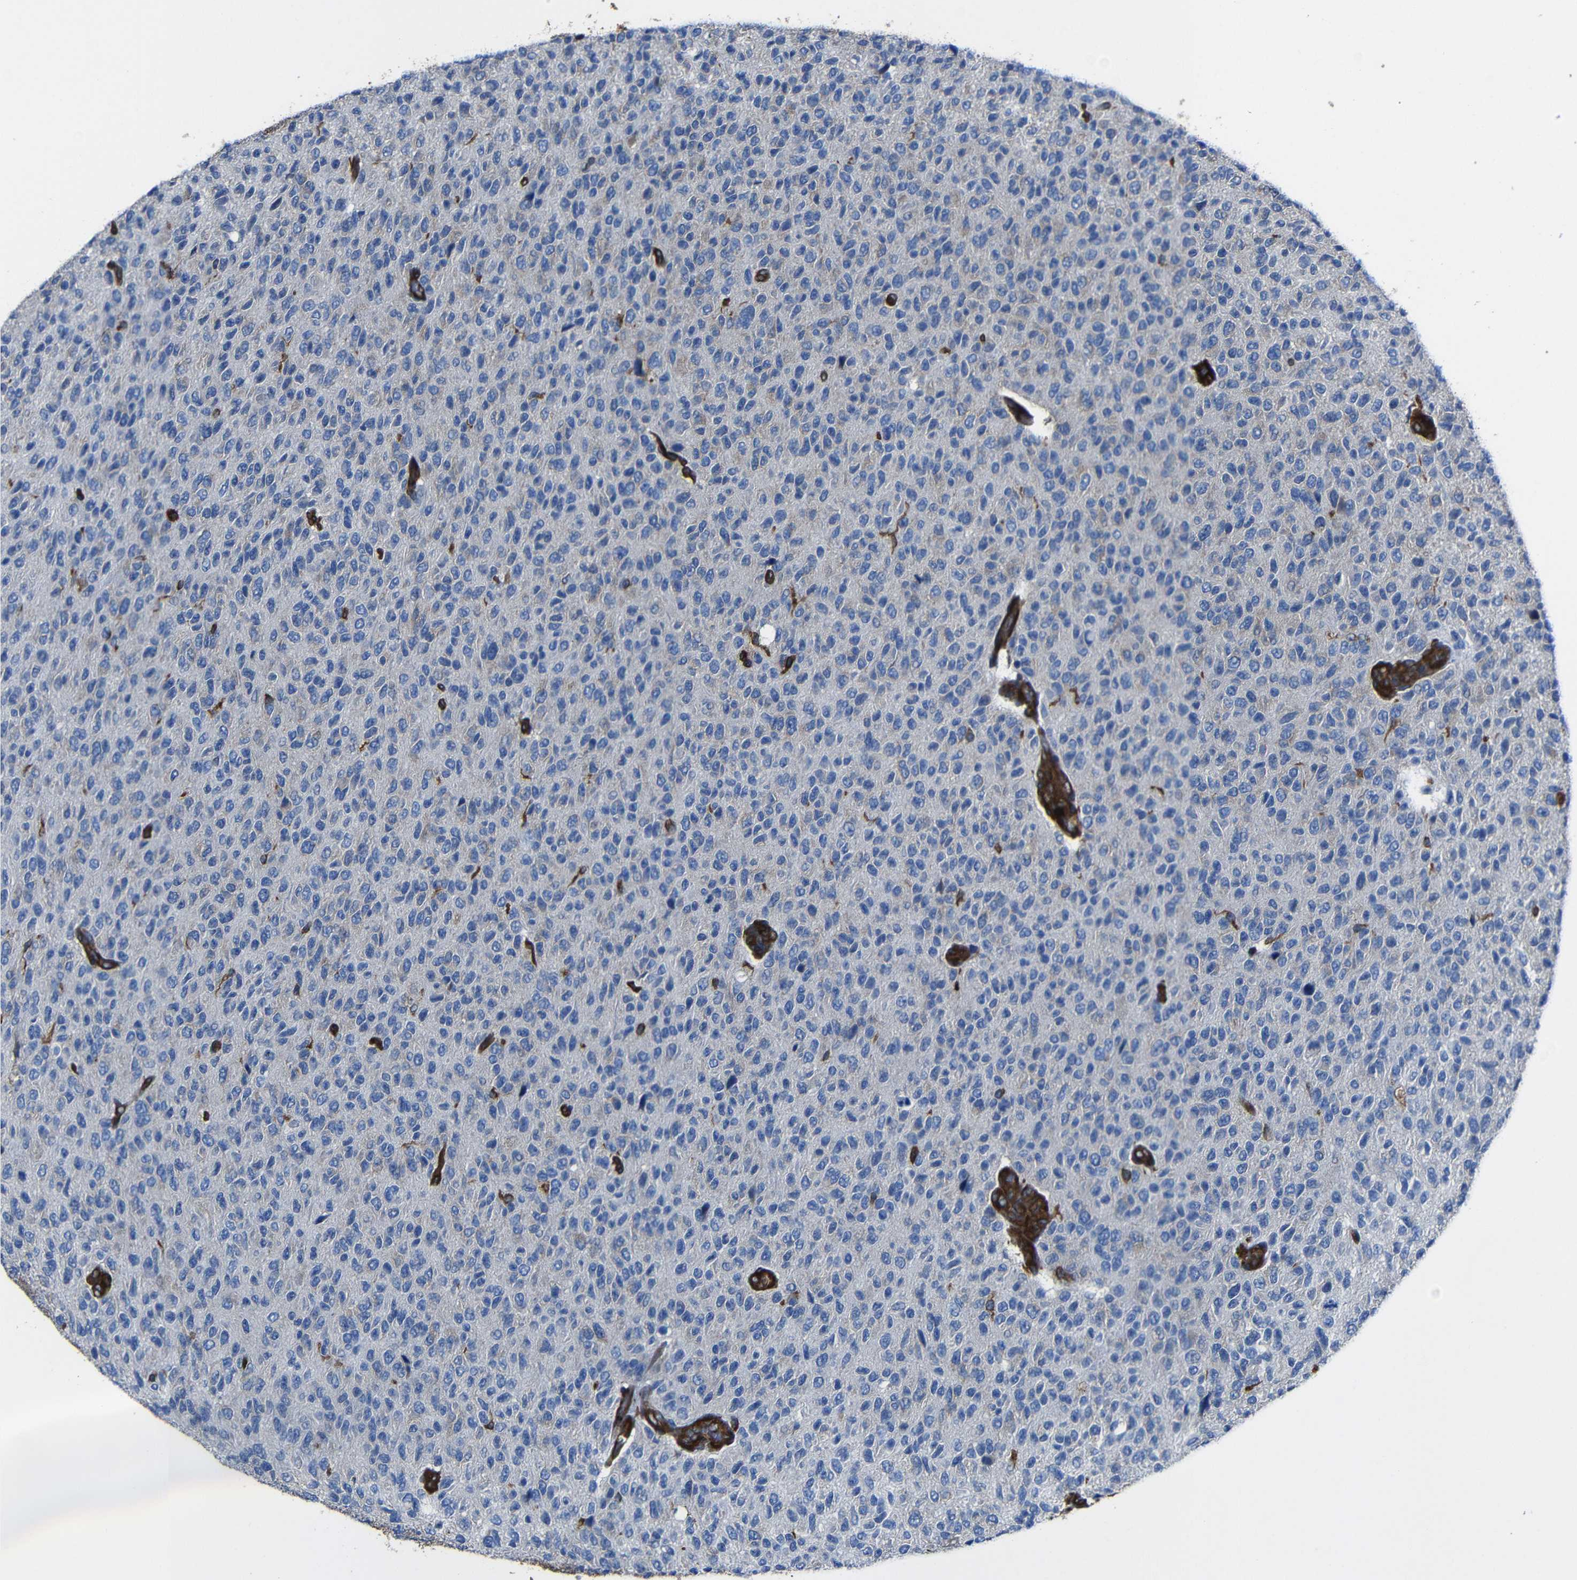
{"staining": {"intensity": "negative", "quantity": "none", "location": "none"}, "tissue": "glioma", "cell_type": "Tumor cells", "image_type": "cancer", "snomed": [{"axis": "morphology", "description": "Glioma, malignant, High grade"}, {"axis": "topography", "description": "pancreas cauda"}], "caption": "This is an immunohistochemistry image of malignant glioma (high-grade). There is no staining in tumor cells.", "gene": "ARHGEF1", "patient": {"sex": "male", "age": 60}}